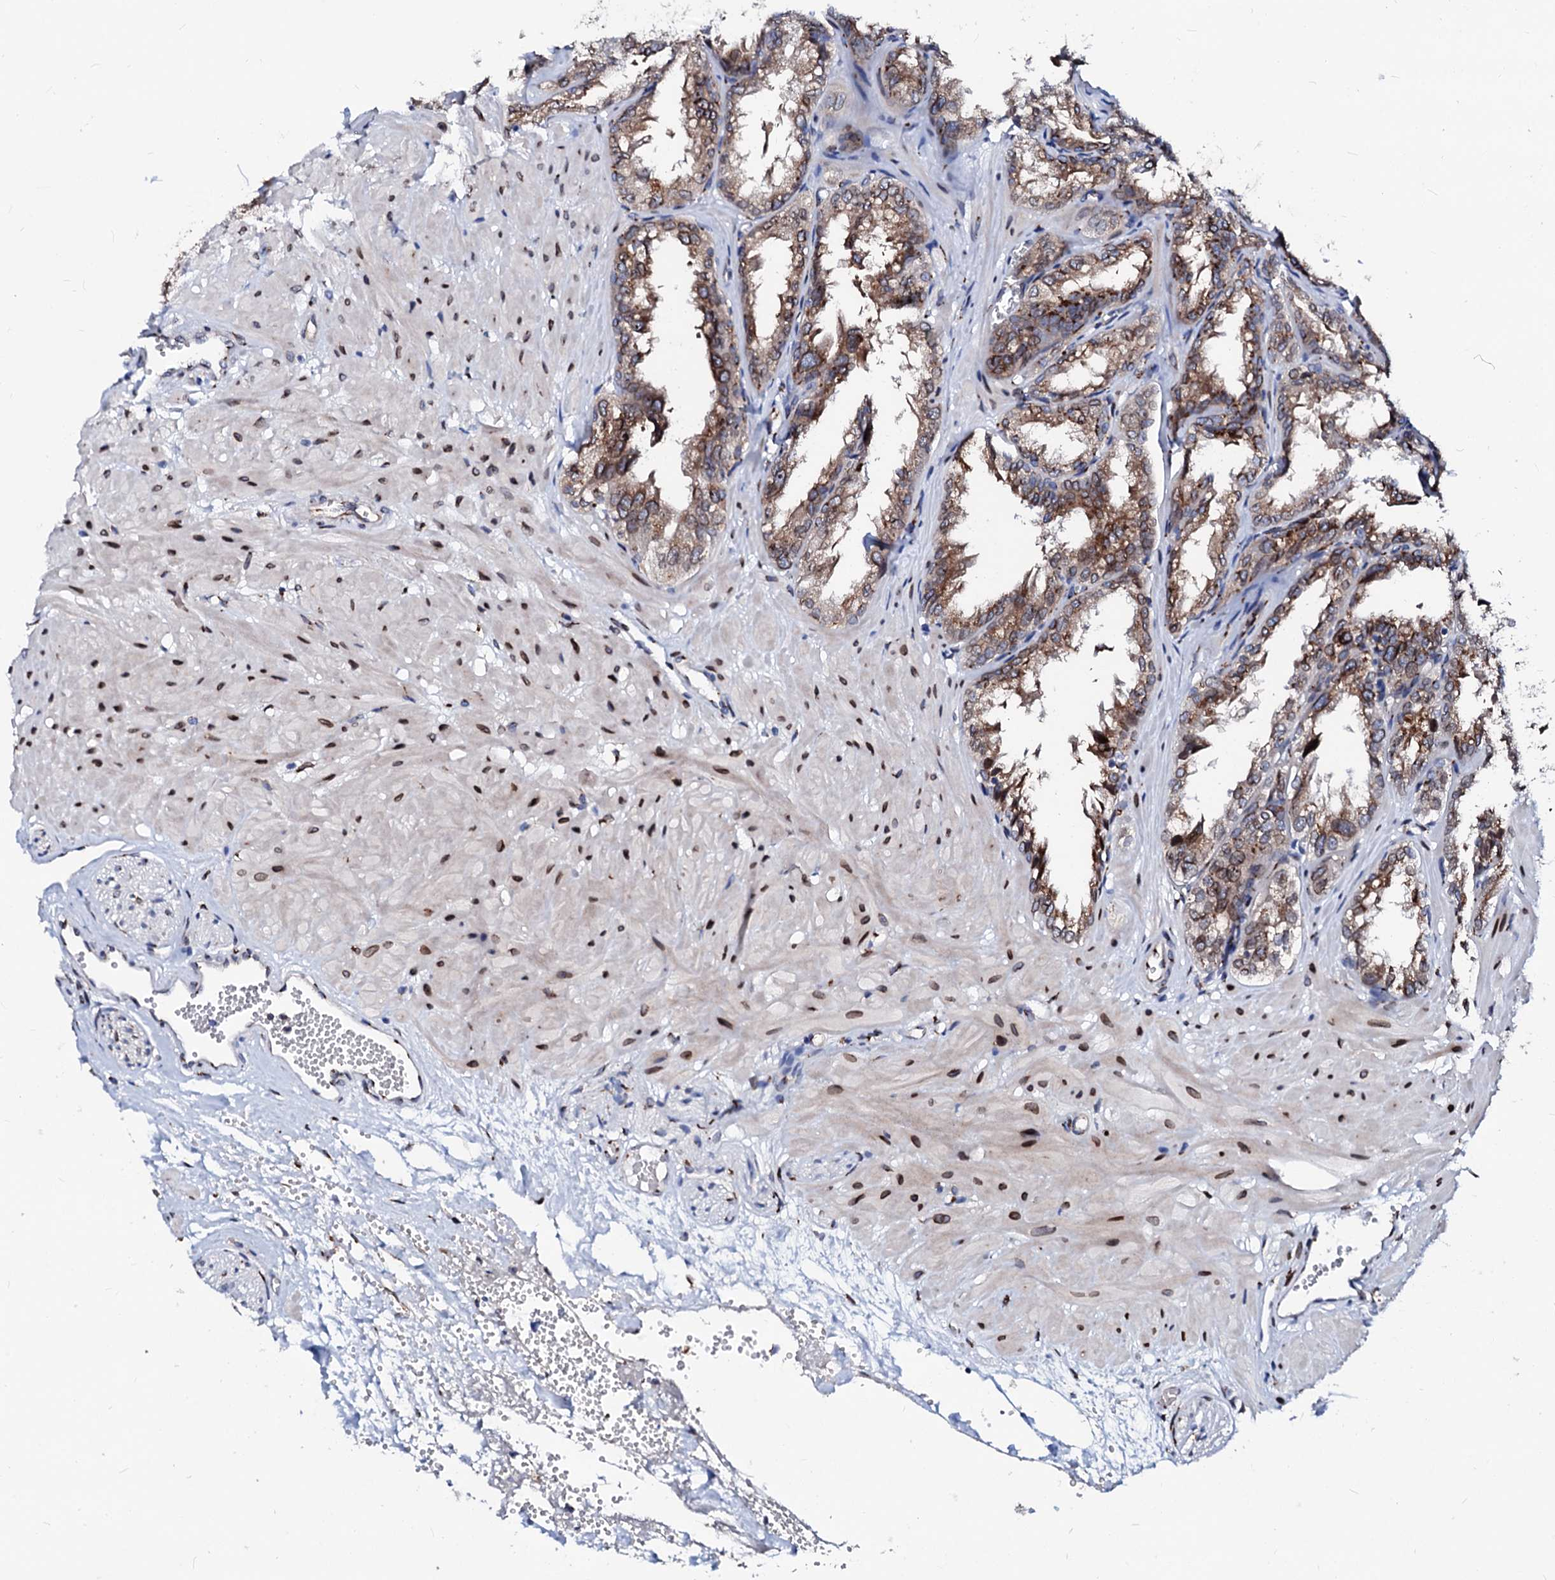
{"staining": {"intensity": "moderate", "quantity": ">75%", "location": "cytoplasmic/membranous"}, "tissue": "seminal vesicle", "cell_type": "Glandular cells", "image_type": "normal", "snomed": [{"axis": "morphology", "description": "Normal tissue, NOS"}, {"axis": "topography", "description": "Prostate"}, {"axis": "topography", "description": "Seminal veicle"}], "caption": "Immunohistochemistry micrograph of unremarkable seminal vesicle: seminal vesicle stained using immunohistochemistry reveals medium levels of moderate protein expression localized specifically in the cytoplasmic/membranous of glandular cells, appearing as a cytoplasmic/membranous brown color.", "gene": "TMCO3", "patient": {"sex": "male", "age": 51}}